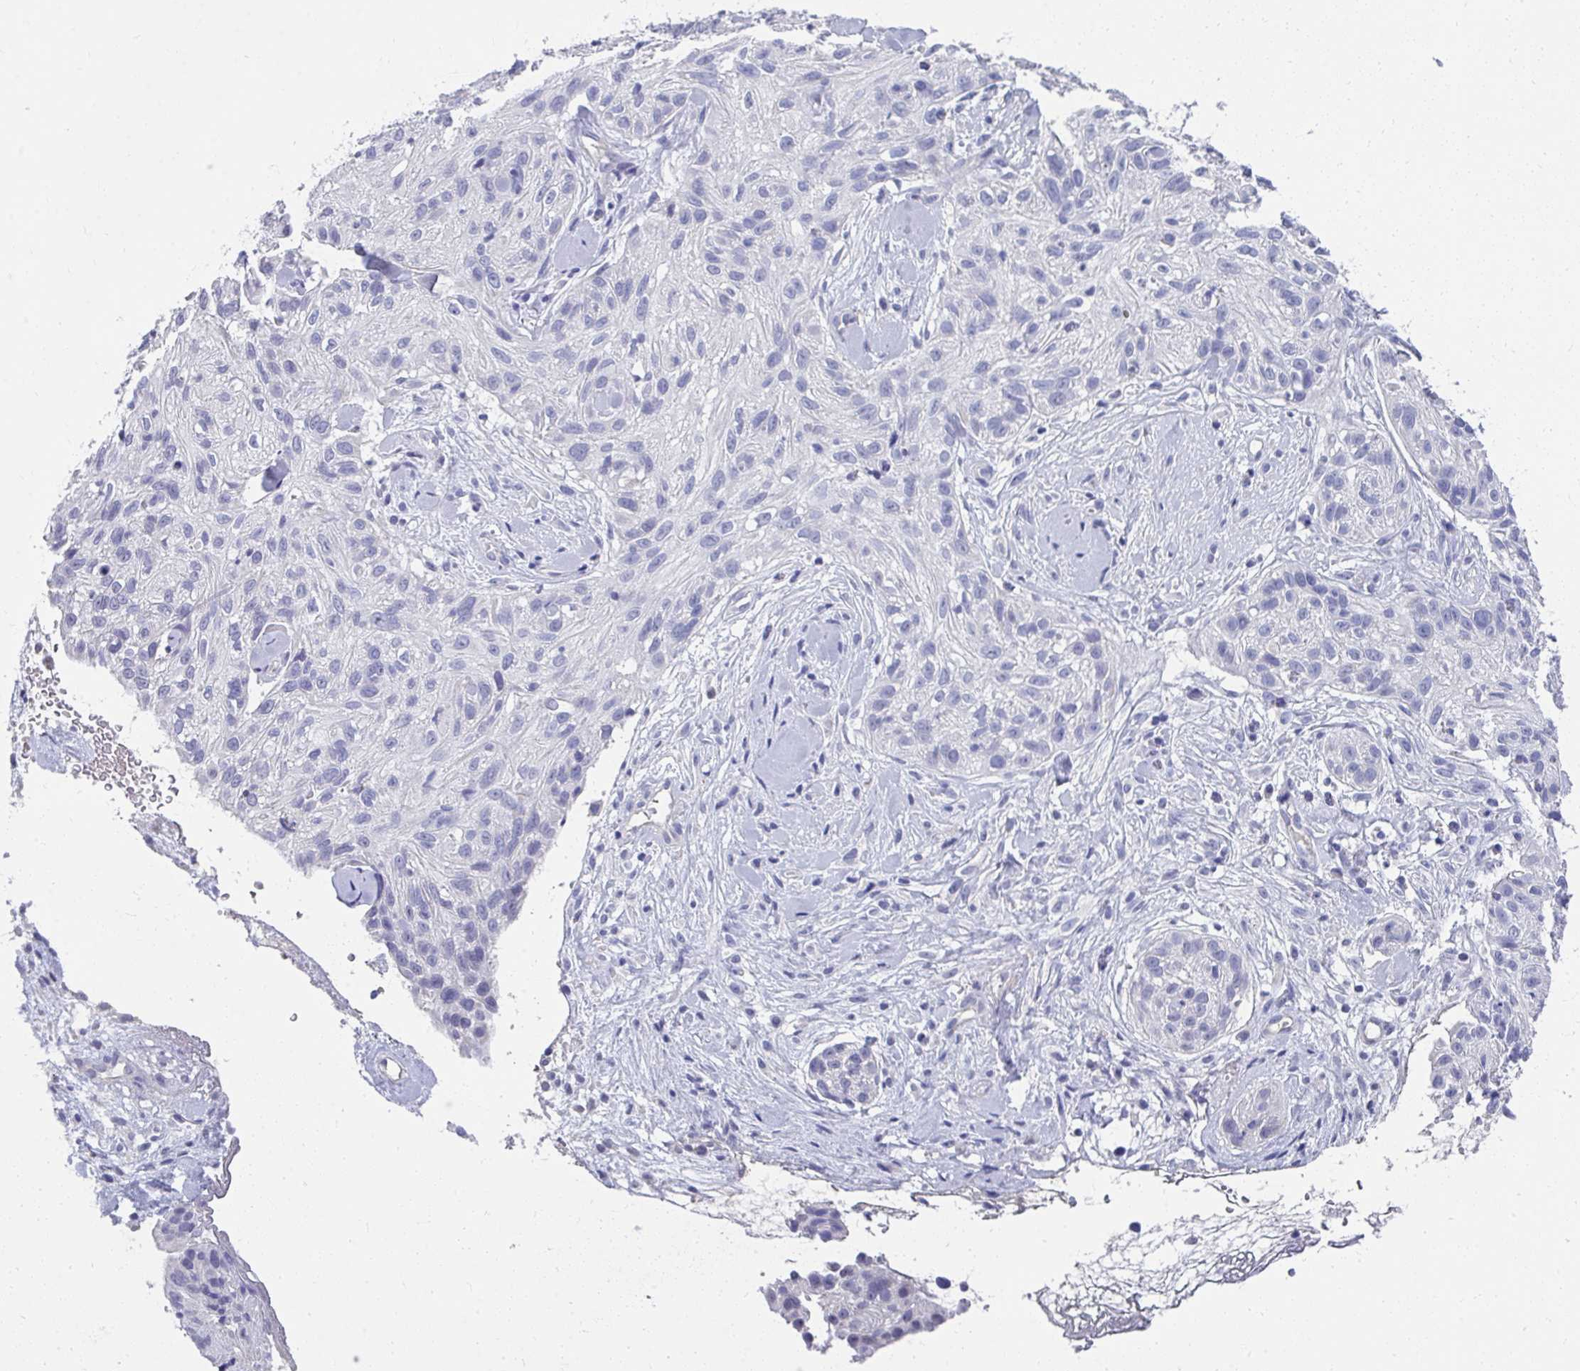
{"staining": {"intensity": "negative", "quantity": "none", "location": "none"}, "tissue": "skin cancer", "cell_type": "Tumor cells", "image_type": "cancer", "snomed": [{"axis": "morphology", "description": "Squamous cell carcinoma, NOS"}, {"axis": "topography", "description": "Skin"}], "caption": "Photomicrograph shows no protein positivity in tumor cells of skin cancer (squamous cell carcinoma) tissue.", "gene": "TMPRSS2", "patient": {"sex": "male", "age": 82}}